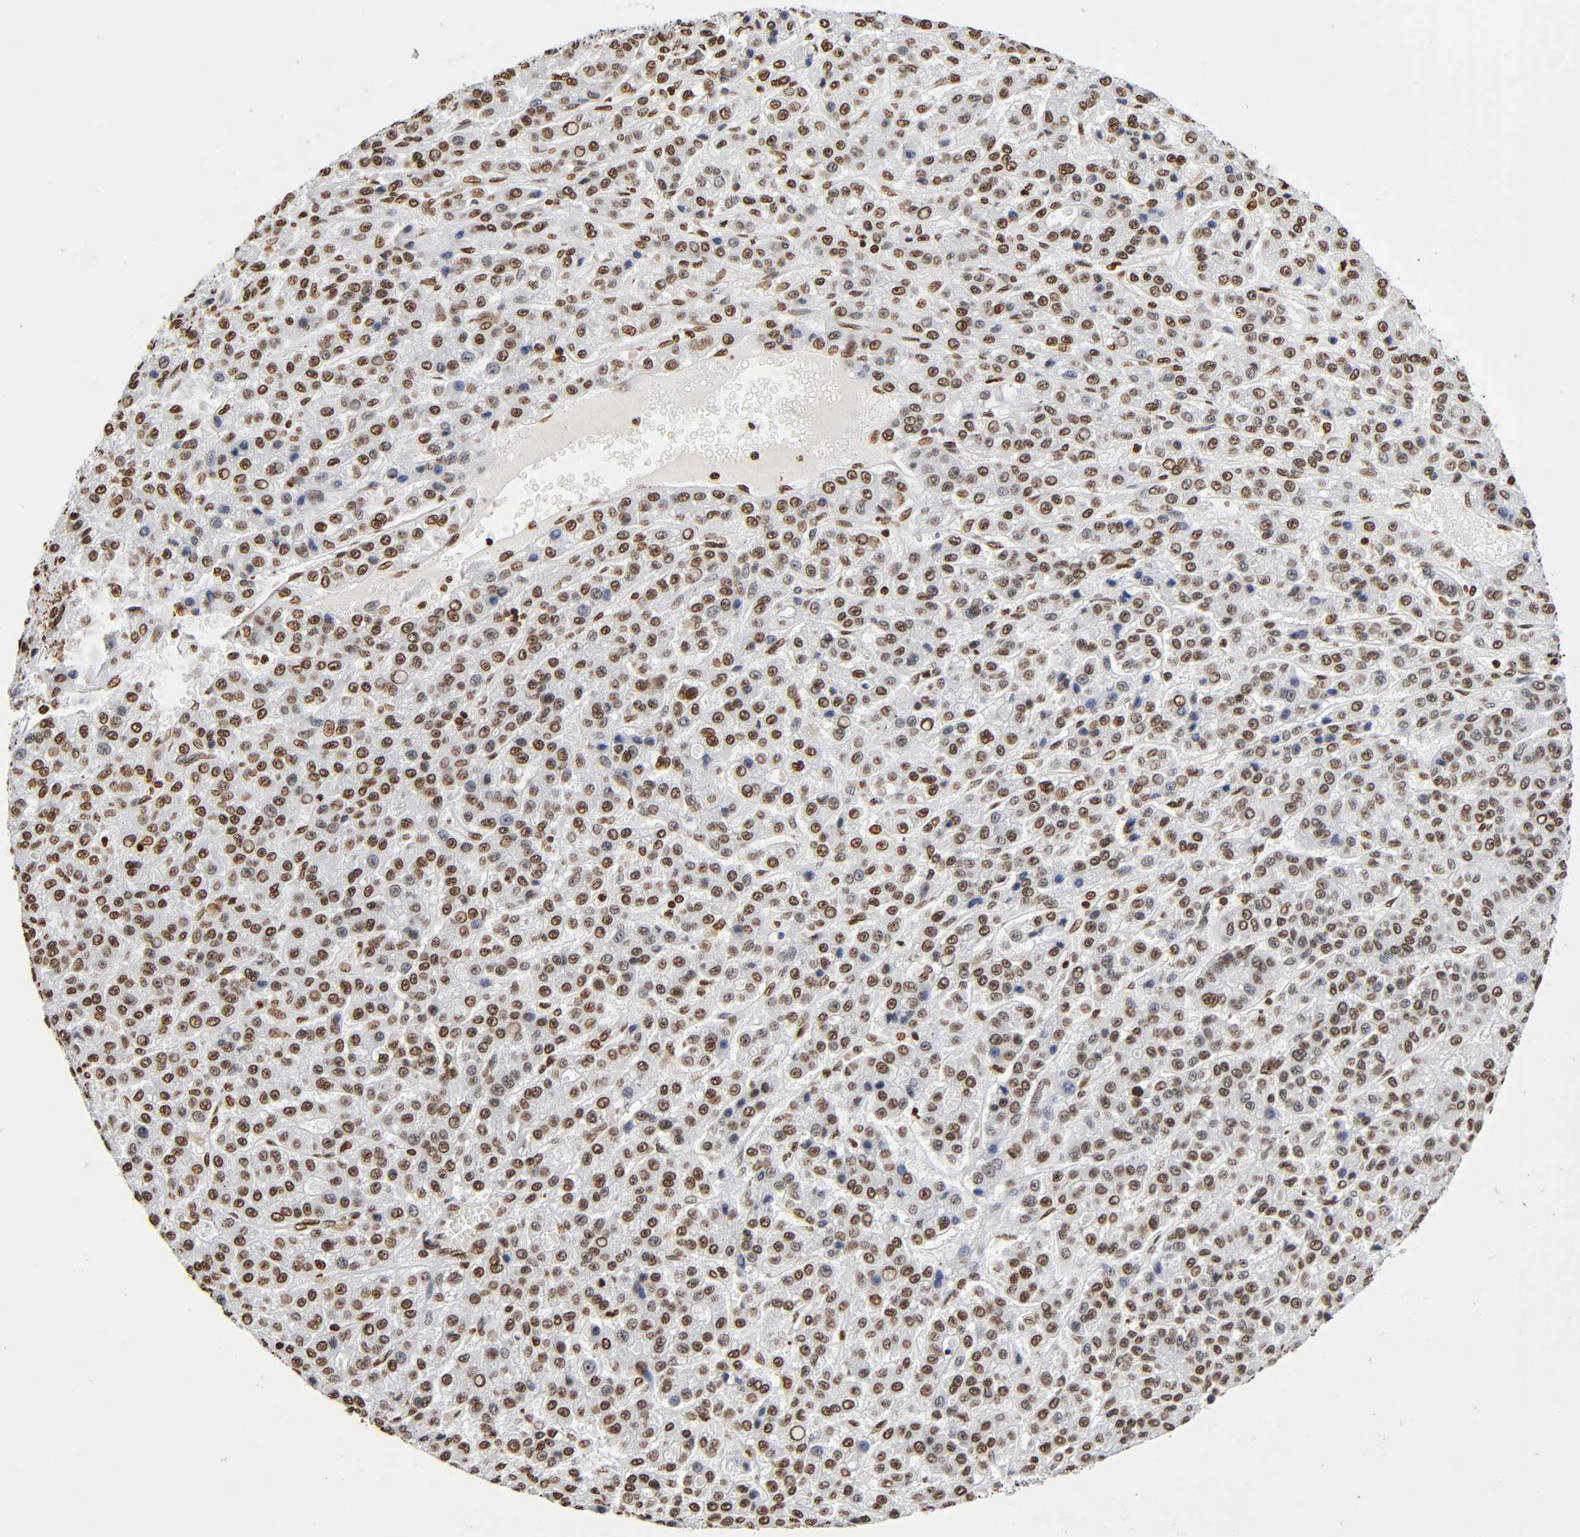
{"staining": {"intensity": "moderate", "quantity": "25%-75%", "location": "nuclear"}, "tissue": "liver cancer", "cell_type": "Tumor cells", "image_type": "cancer", "snomed": [{"axis": "morphology", "description": "Carcinoma, Hepatocellular, NOS"}, {"axis": "topography", "description": "Liver"}], "caption": "Liver cancer (hepatocellular carcinoma) stained for a protein (brown) demonstrates moderate nuclear positive staining in approximately 25%-75% of tumor cells.", "gene": "HOXA6", "patient": {"sex": "male", "age": 70}}